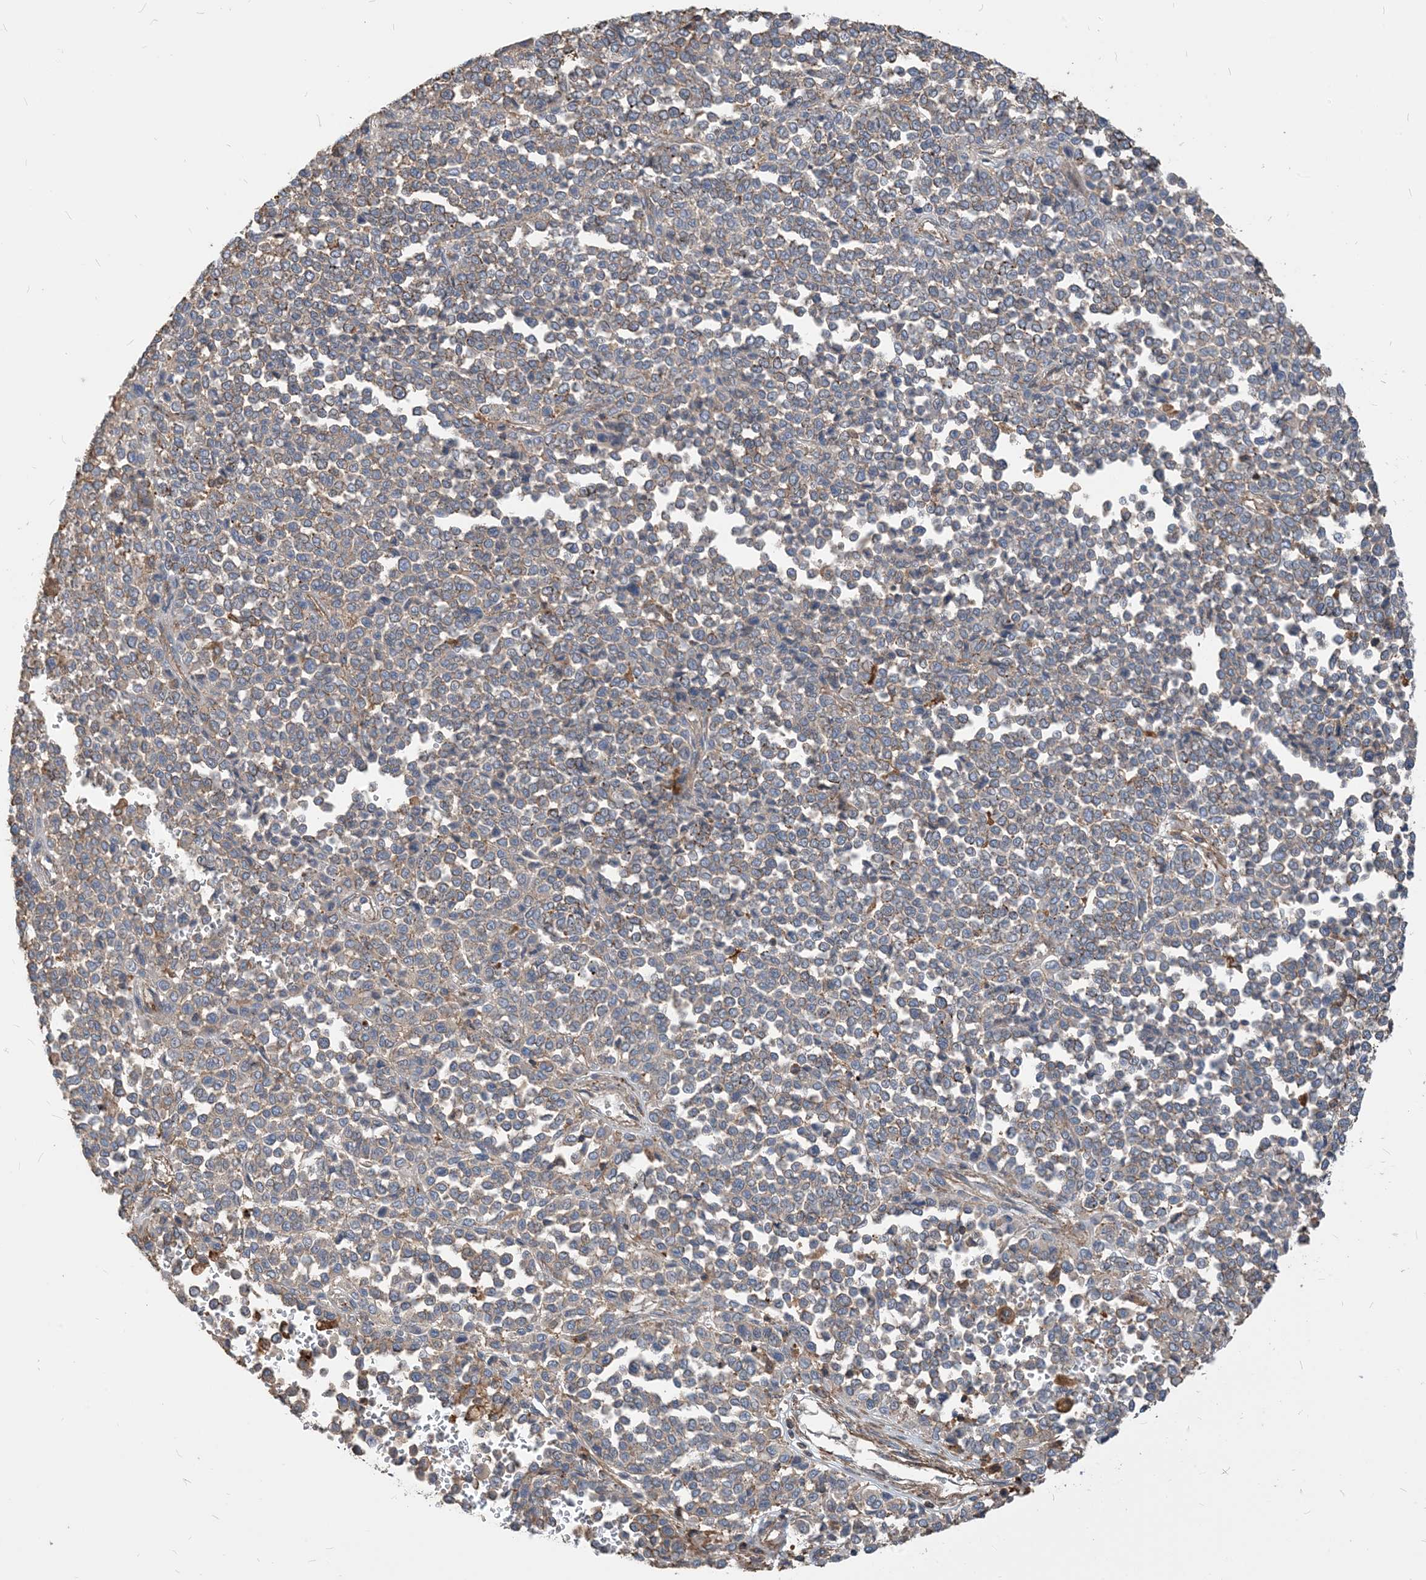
{"staining": {"intensity": "weak", "quantity": "25%-75%", "location": "cytoplasmic/membranous"}, "tissue": "melanoma", "cell_type": "Tumor cells", "image_type": "cancer", "snomed": [{"axis": "morphology", "description": "Malignant melanoma, Metastatic site"}, {"axis": "topography", "description": "Pancreas"}], "caption": "Weak cytoplasmic/membranous protein positivity is appreciated in approximately 25%-75% of tumor cells in melanoma.", "gene": "PARVG", "patient": {"sex": "female", "age": 30}}